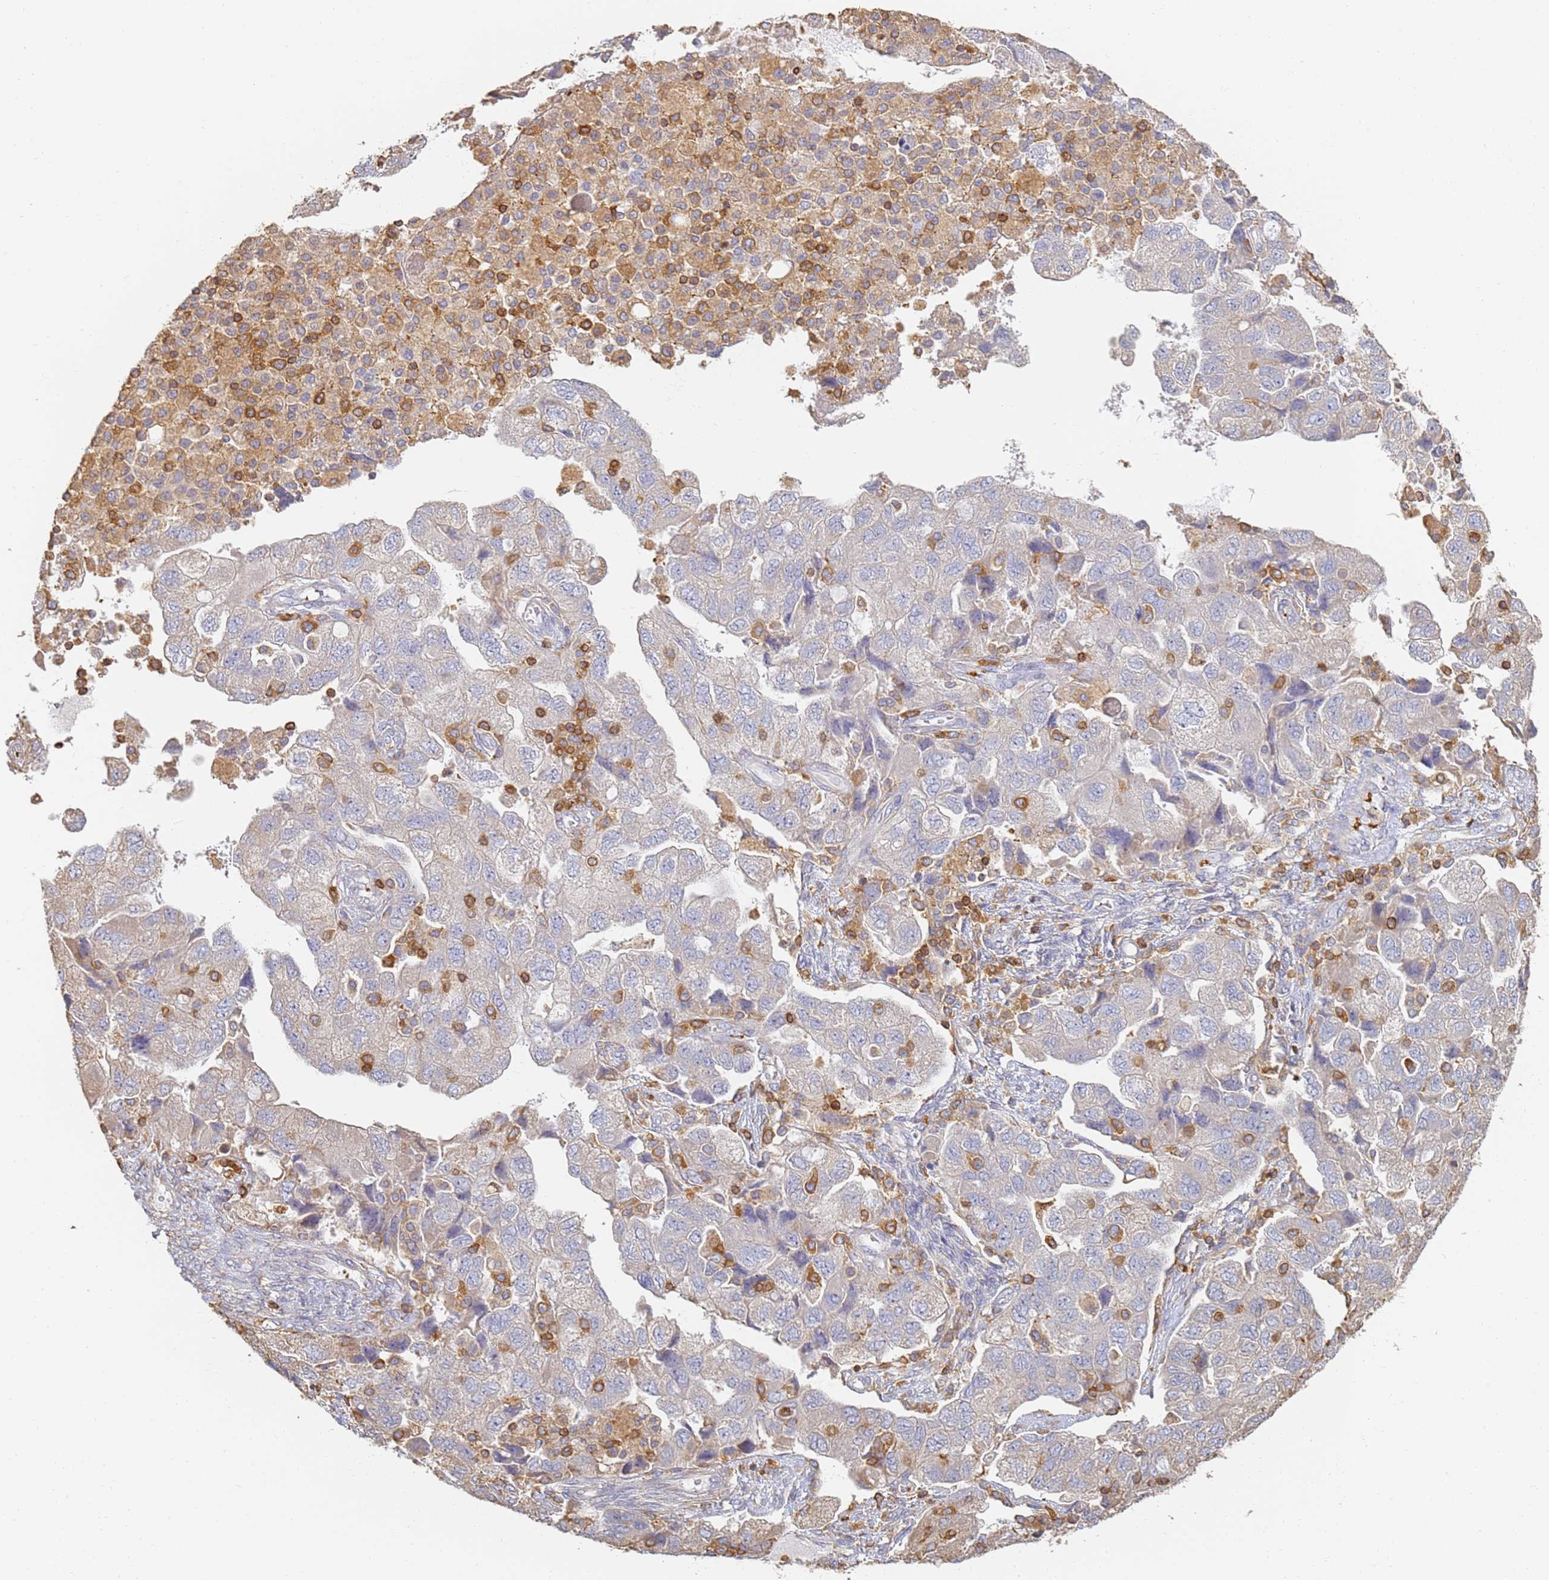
{"staining": {"intensity": "negative", "quantity": "none", "location": "none"}, "tissue": "ovarian cancer", "cell_type": "Tumor cells", "image_type": "cancer", "snomed": [{"axis": "morphology", "description": "Carcinoma, NOS"}, {"axis": "morphology", "description": "Cystadenocarcinoma, serous, NOS"}, {"axis": "topography", "description": "Ovary"}], "caption": "Histopathology image shows no significant protein positivity in tumor cells of ovarian serous cystadenocarcinoma.", "gene": "BIN2", "patient": {"sex": "female", "age": 69}}